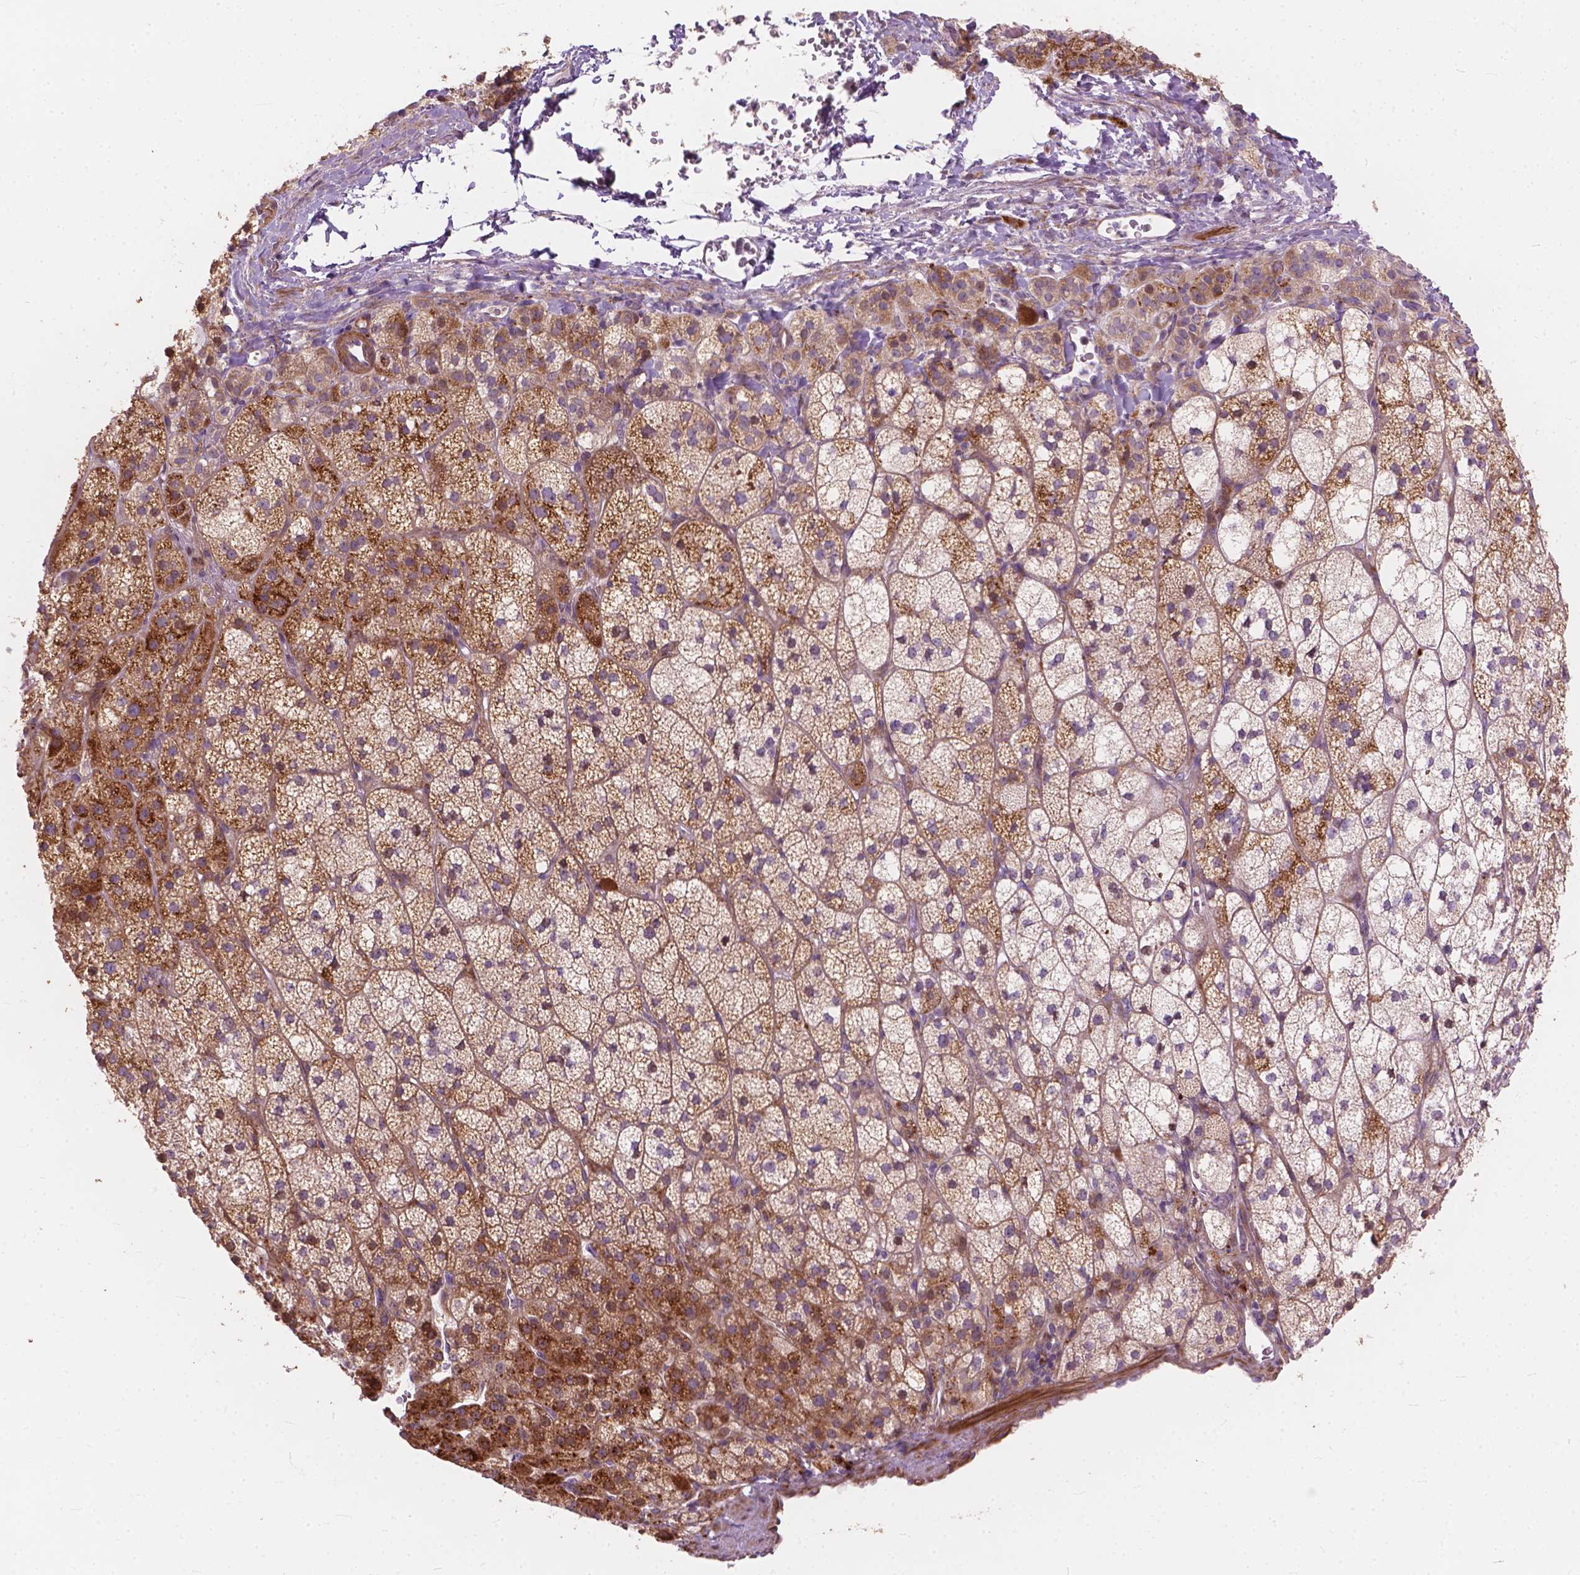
{"staining": {"intensity": "strong", "quantity": "25%-75%", "location": "cytoplasmic/membranous"}, "tissue": "adrenal gland", "cell_type": "Glandular cells", "image_type": "normal", "snomed": [{"axis": "morphology", "description": "Normal tissue, NOS"}, {"axis": "topography", "description": "Adrenal gland"}], "caption": "Protein staining of benign adrenal gland displays strong cytoplasmic/membranous staining in approximately 25%-75% of glandular cells.", "gene": "MORN1", "patient": {"sex": "female", "age": 60}}